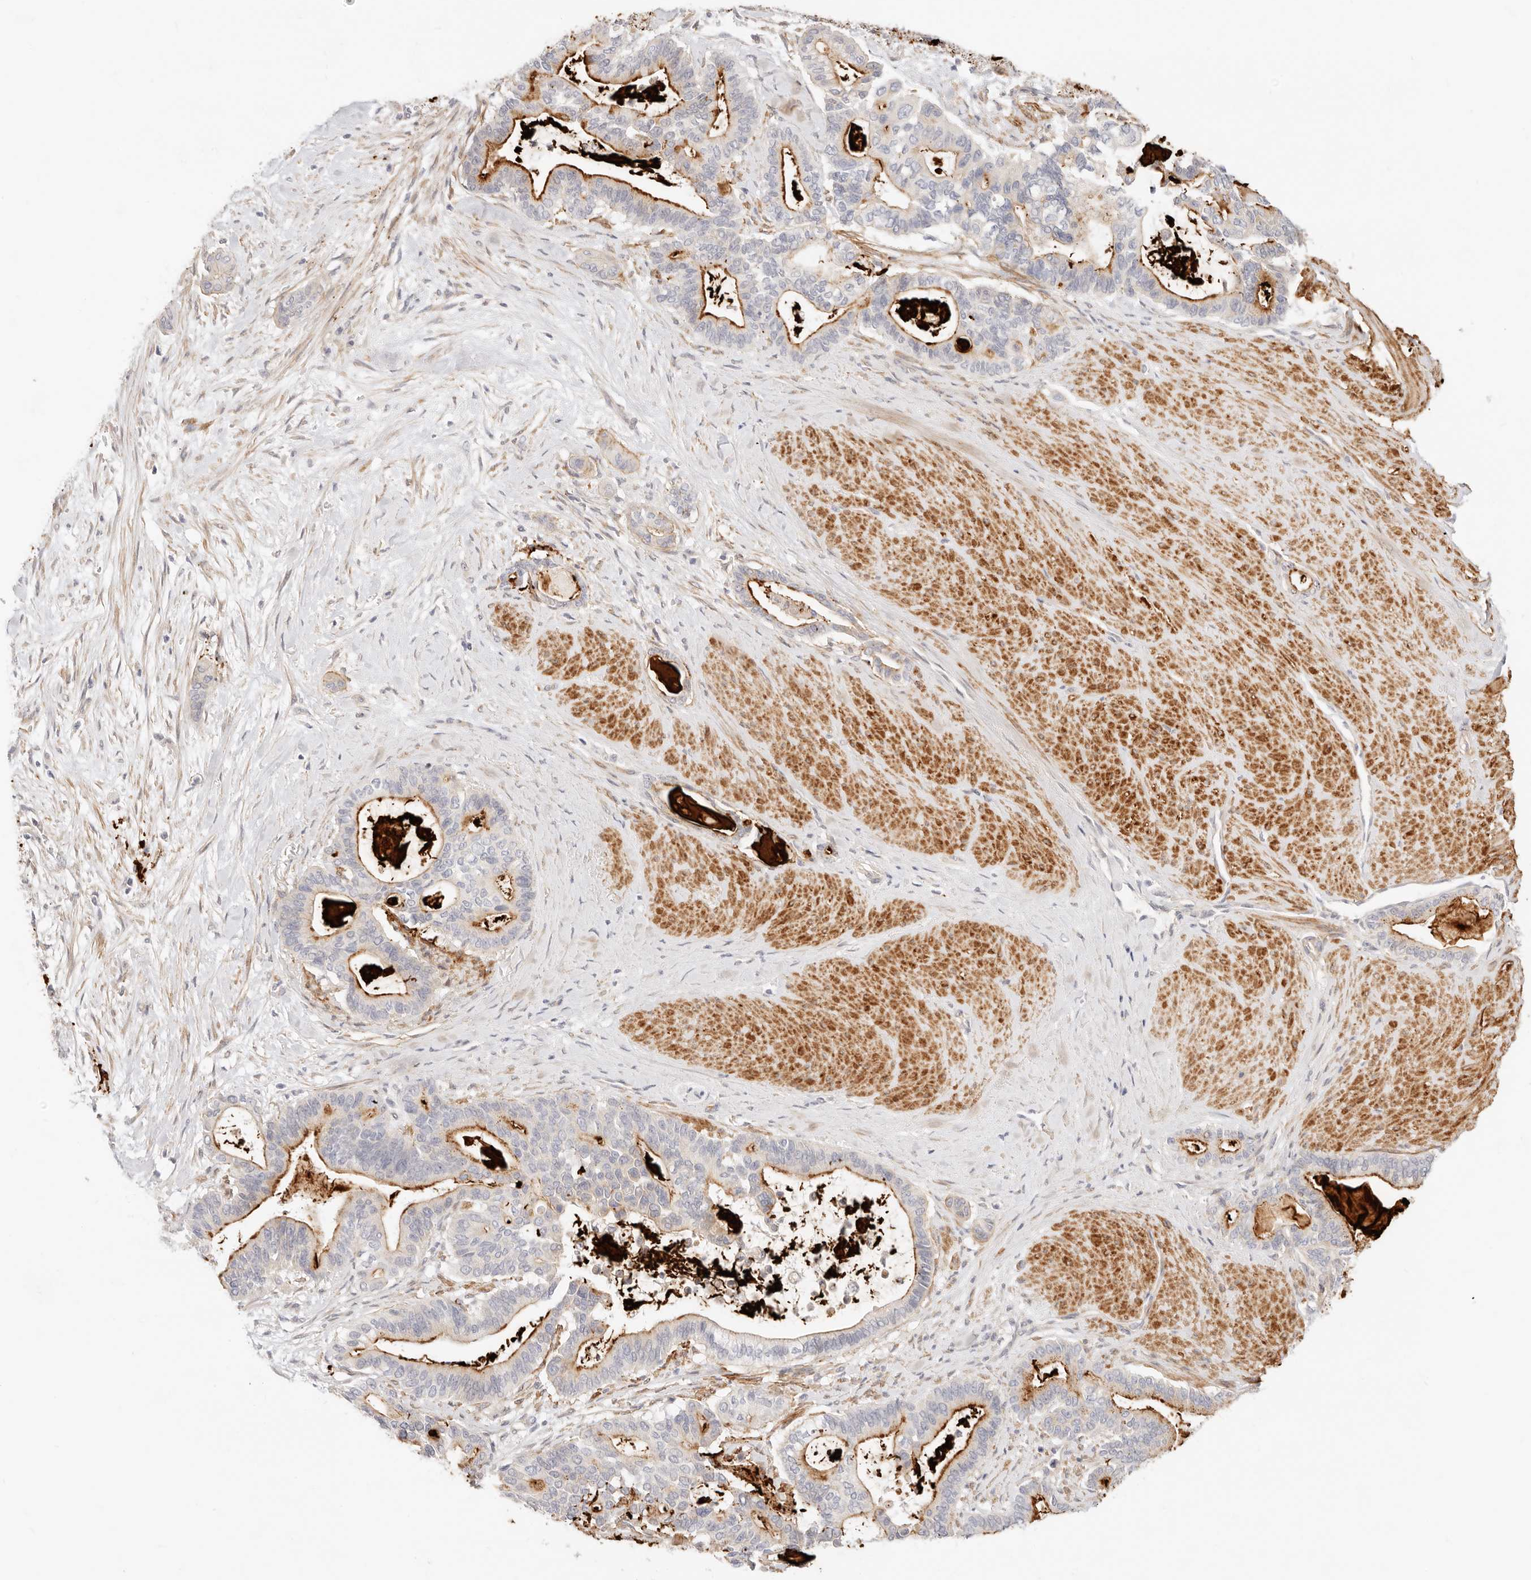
{"staining": {"intensity": "moderate", "quantity": "25%-75%", "location": "cytoplasmic/membranous"}, "tissue": "pancreatic cancer", "cell_type": "Tumor cells", "image_type": "cancer", "snomed": [{"axis": "morphology", "description": "Adenocarcinoma, NOS"}, {"axis": "topography", "description": "Pancreas"}], "caption": "Immunohistochemistry of human adenocarcinoma (pancreatic) reveals medium levels of moderate cytoplasmic/membranous positivity in approximately 25%-75% of tumor cells.", "gene": "UBXN10", "patient": {"sex": "male", "age": 63}}